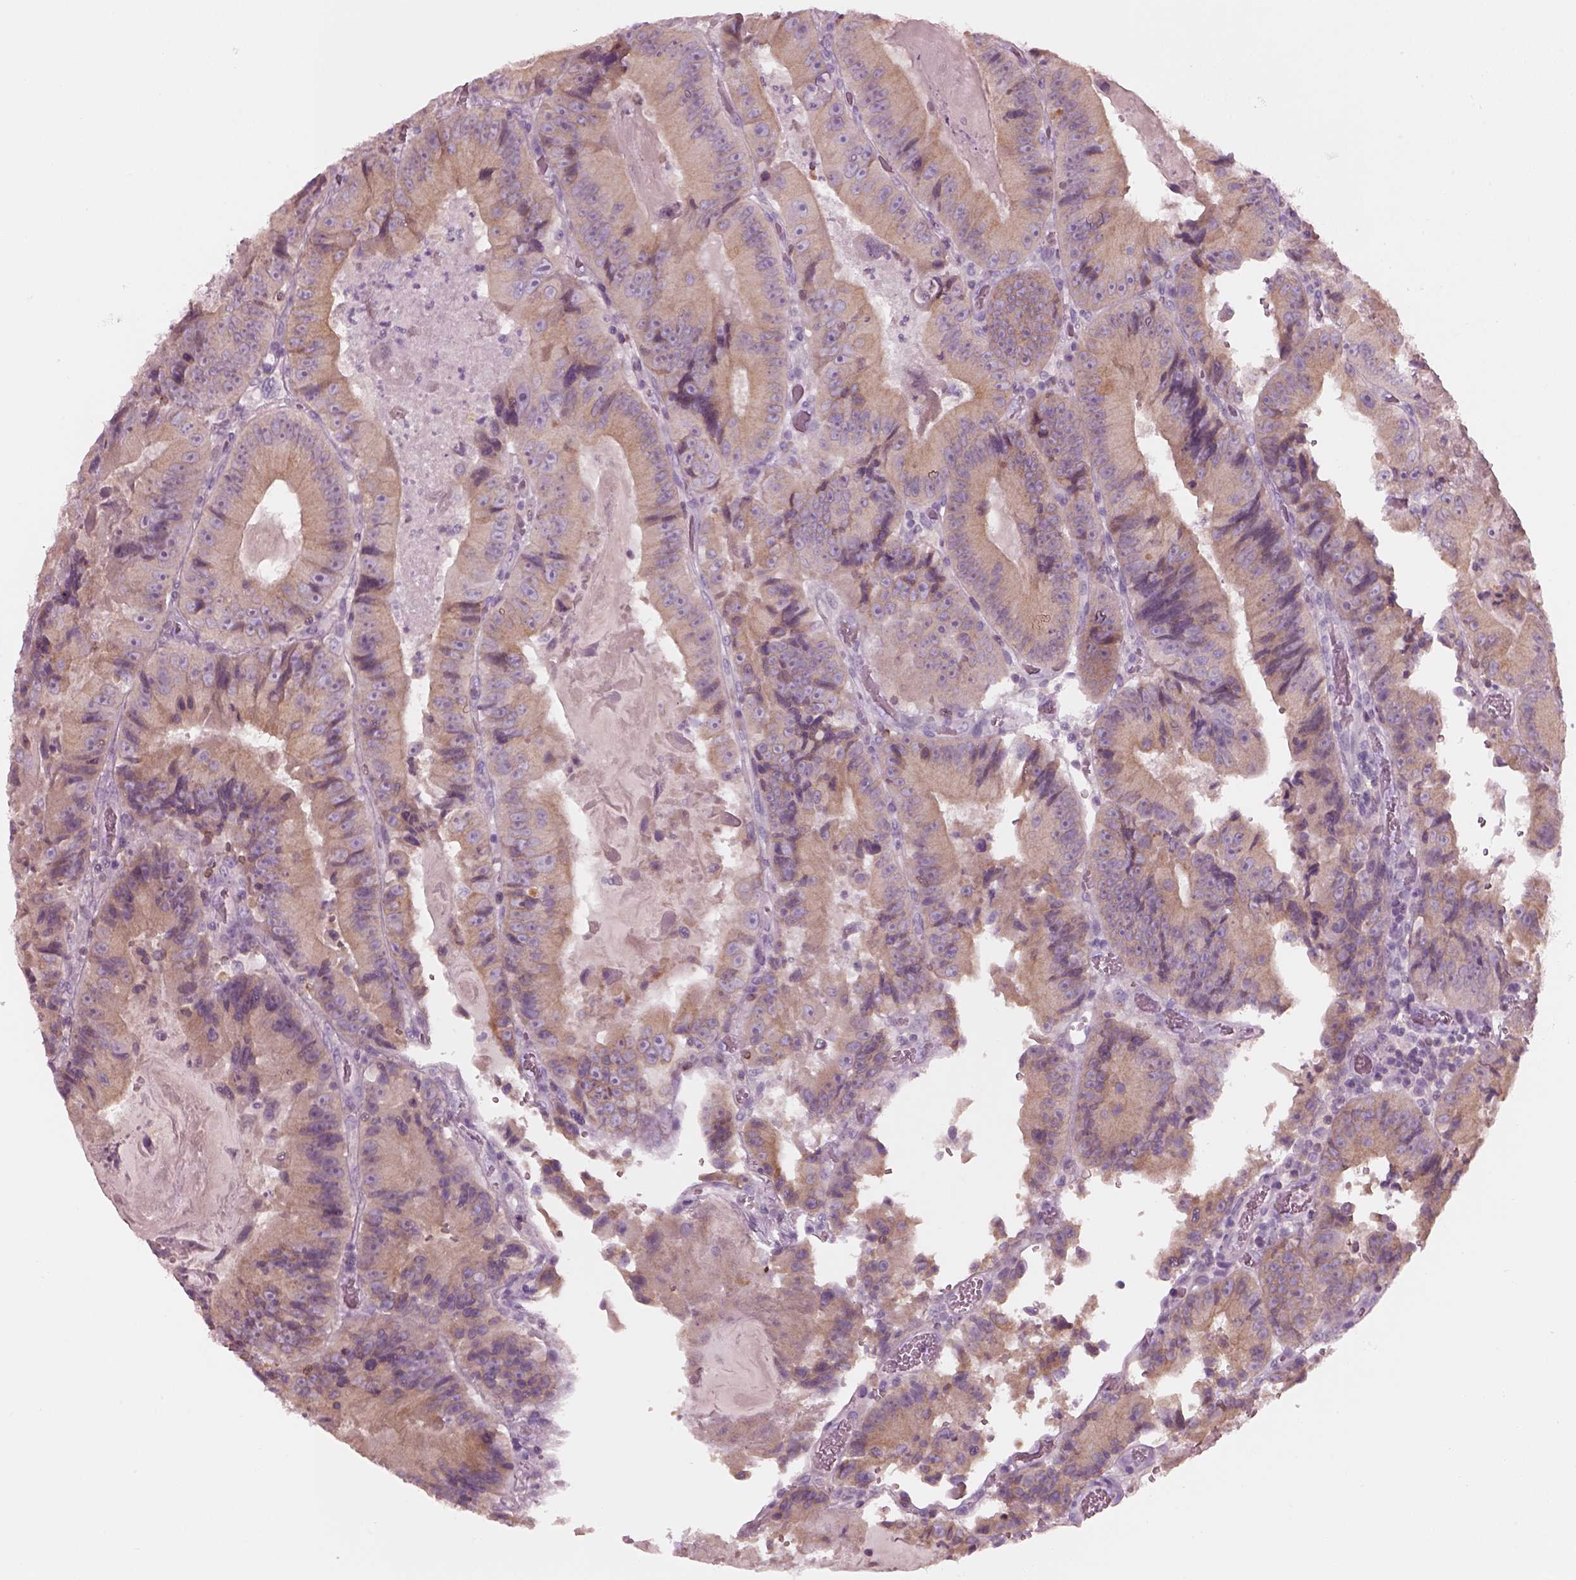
{"staining": {"intensity": "negative", "quantity": "none", "location": "none"}, "tissue": "colorectal cancer", "cell_type": "Tumor cells", "image_type": "cancer", "snomed": [{"axis": "morphology", "description": "Adenocarcinoma, NOS"}, {"axis": "topography", "description": "Colon"}], "caption": "Adenocarcinoma (colorectal) stained for a protein using immunohistochemistry (IHC) displays no expression tumor cells.", "gene": "SLC27A2", "patient": {"sex": "female", "age": 86}}